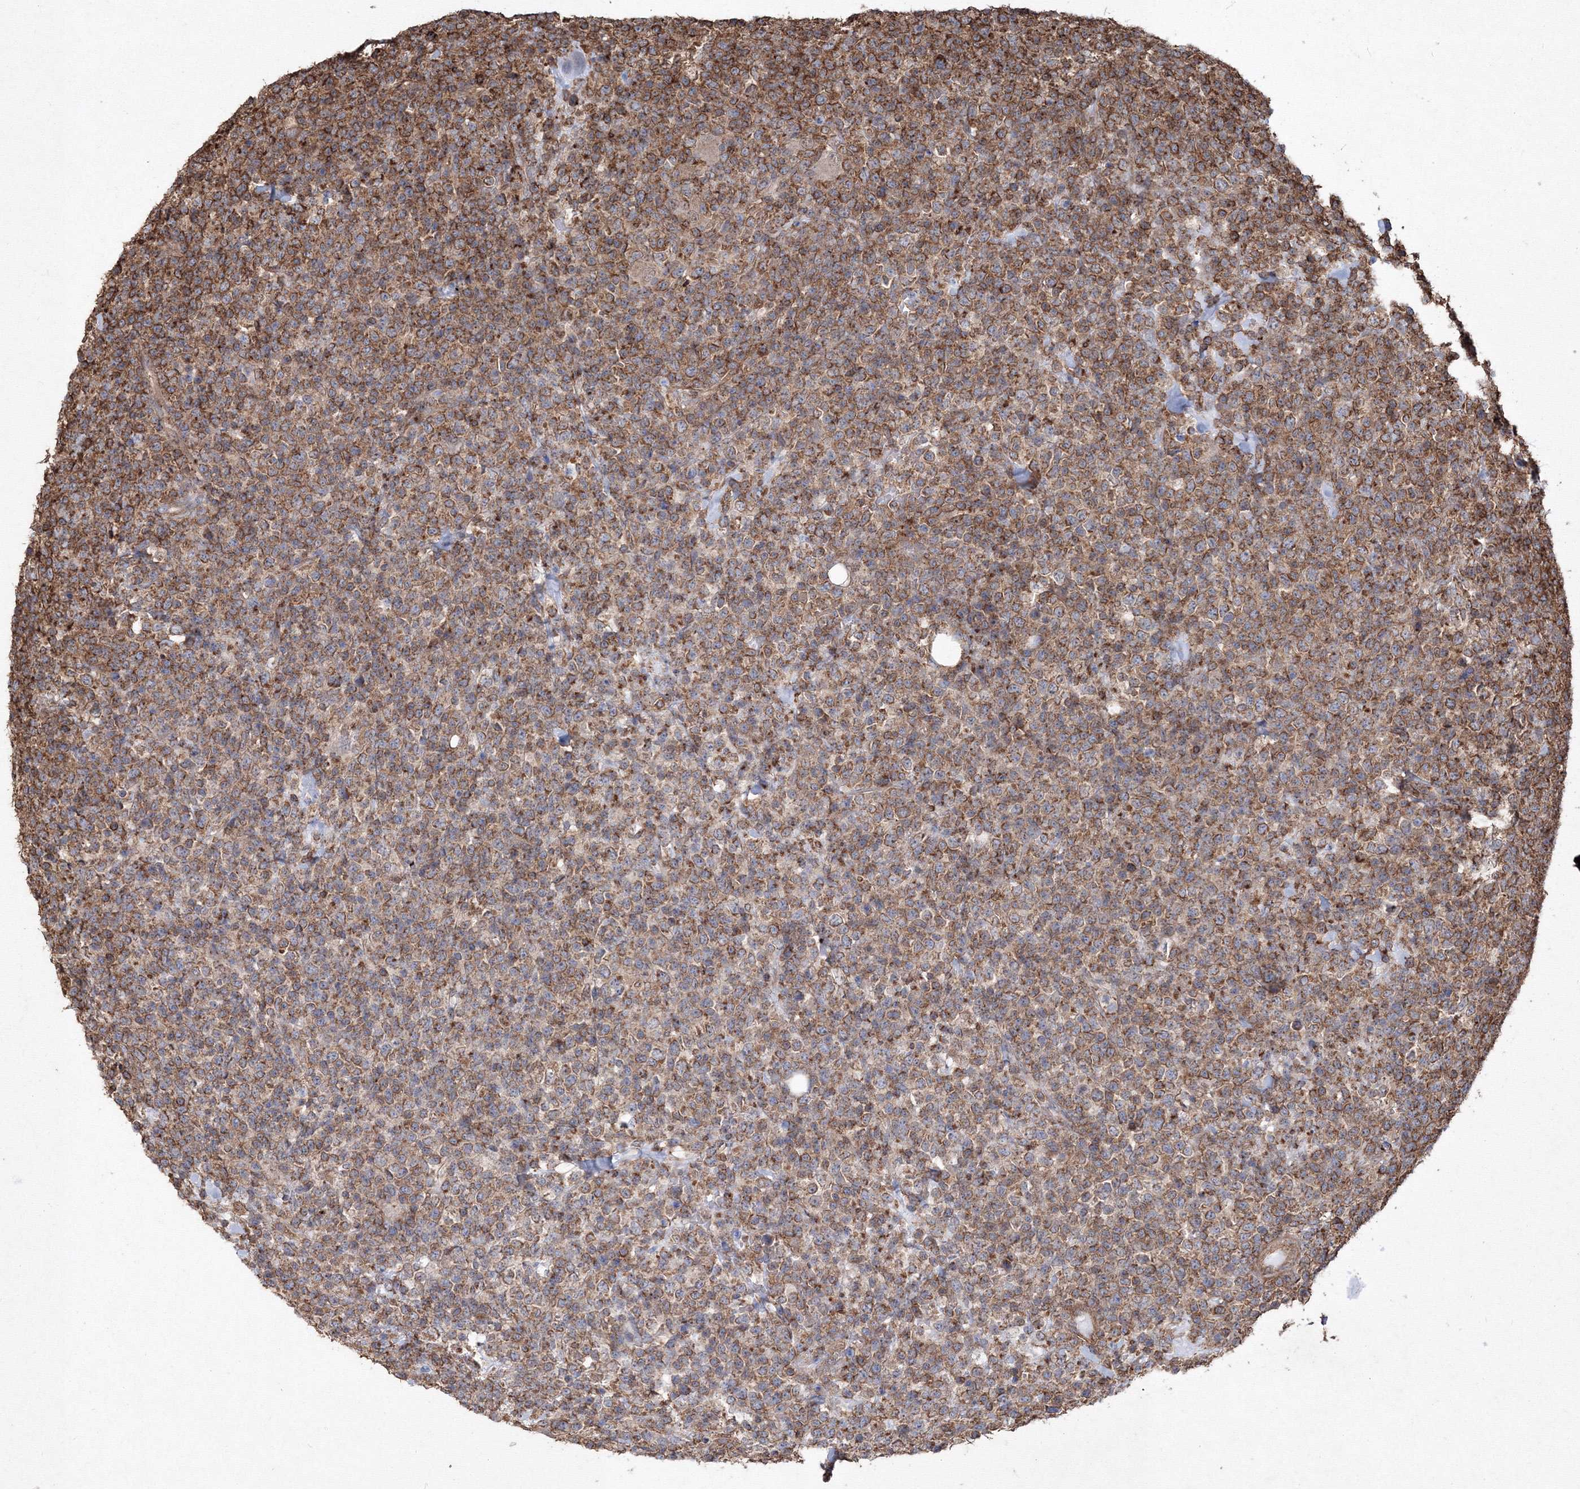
{"staining": {"intensity": "moderate", "quantity": ">75%", "location": "cytoplasmic/membranous"}, "tissue": "lymphoma", "cell_type": "Tumor cells", "image_type": "cancer", "snomed": [{"axis": "morphology", "description": "Malignant lymphoma, non-Hodgkin's type, High grade"}, {"axis": "topography", "description": "Colon"}], "caption": "Moderate cytoplasmic/membranous expression is present in about >75% of tumor cells in lymphoma.", "gene": "TMEM139", "patient": {"sex": "female", "age": 53}}